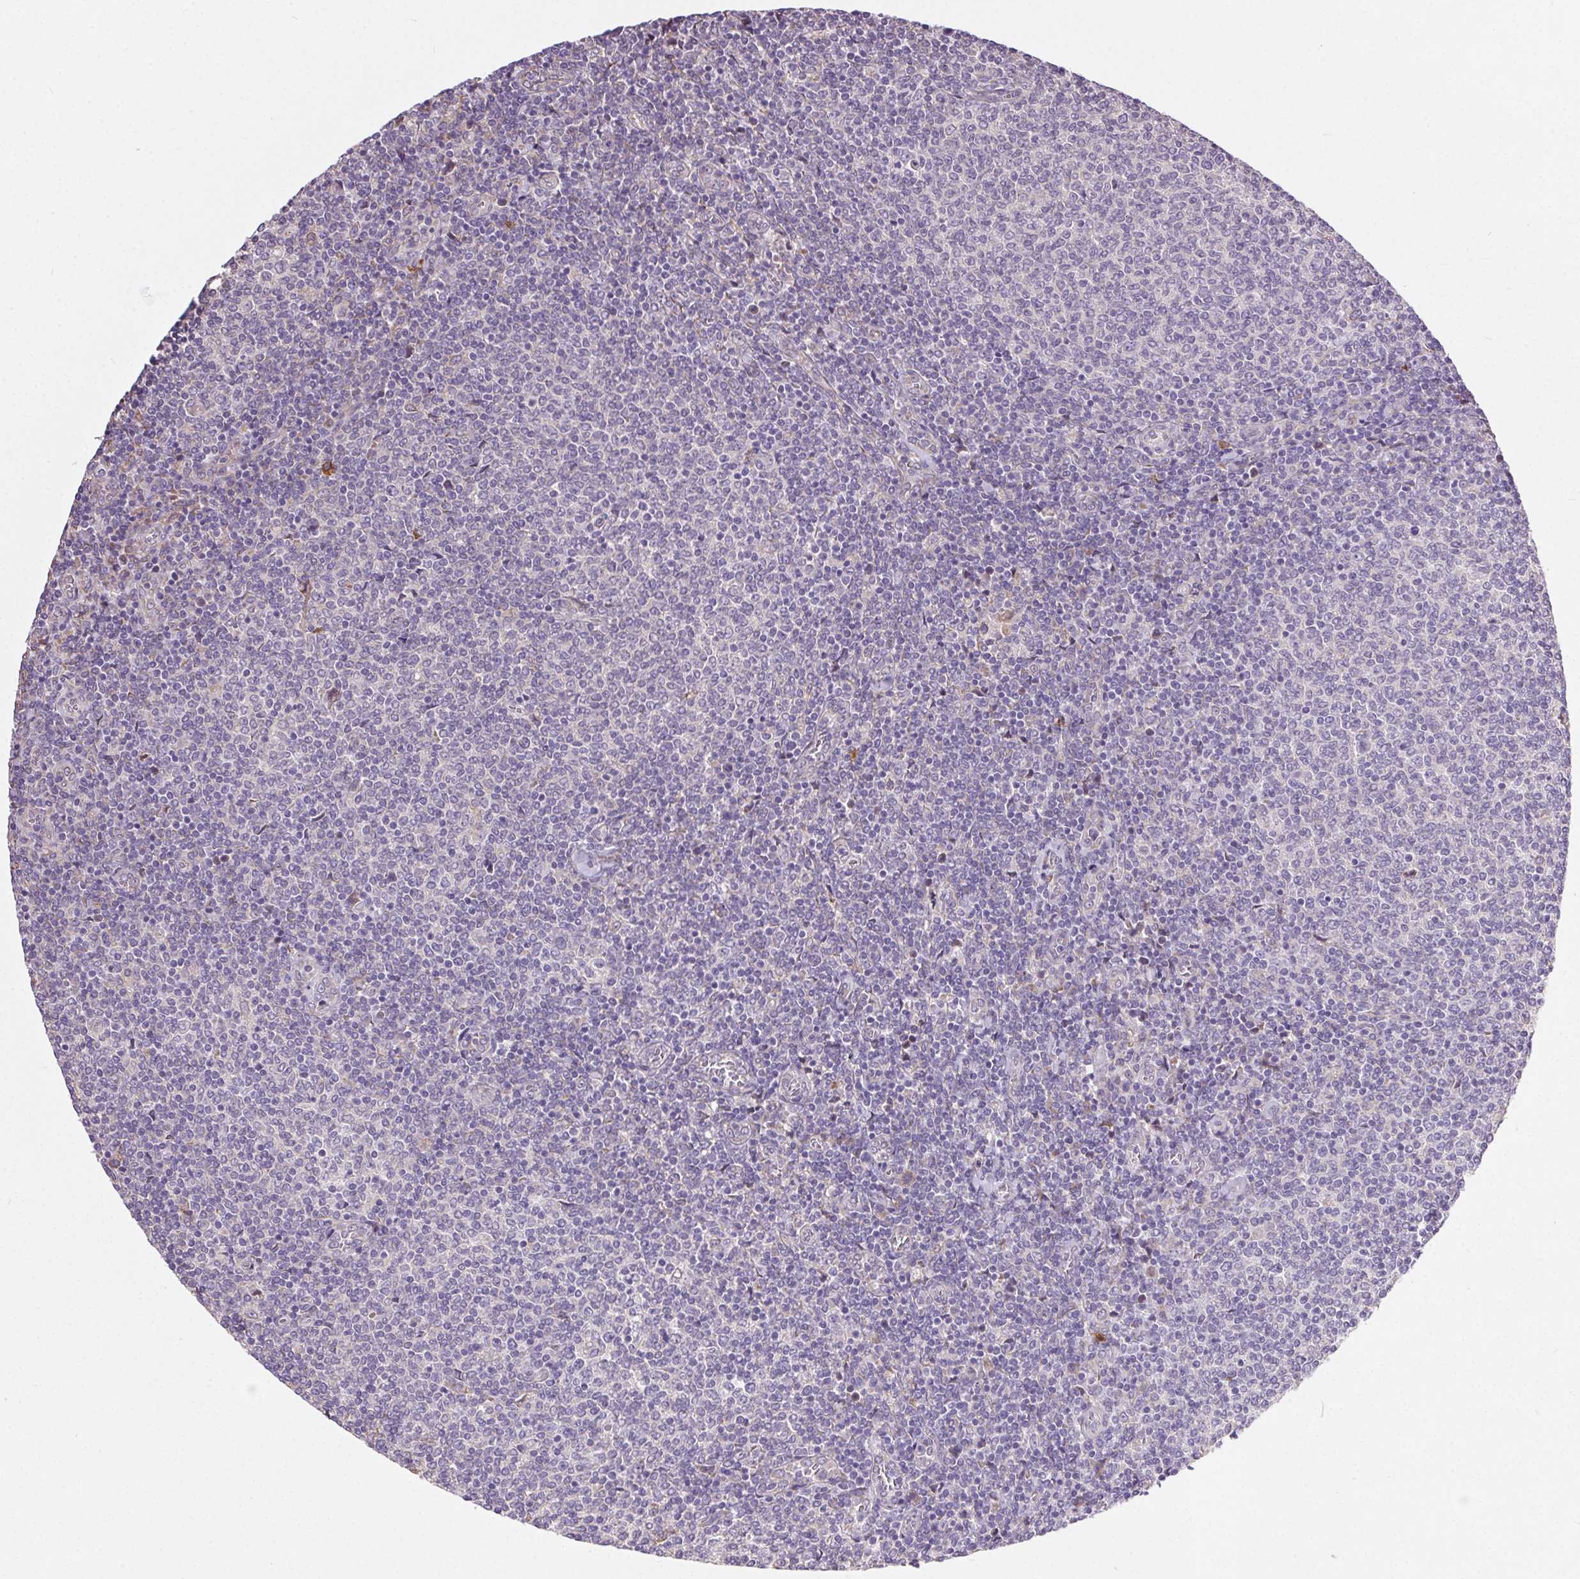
{"staining": {"intensity": "negative", "quantity": "none", "location": "none"}, "tissue": "lymphoma", "cell_type": "Tumor cells", "image_type": "cancer", "snomed": [{"axis": "morphology", "description": "Malignant lymphoma, non-Hodgkin's type, Low grade"}, {"axis": "topography", "description": "Lymph node"}], "caption": "Tumor cells show no significant staining in lymphoma.", "gene": "SNX31", "patient": {"sex": "male", "age": 52}}